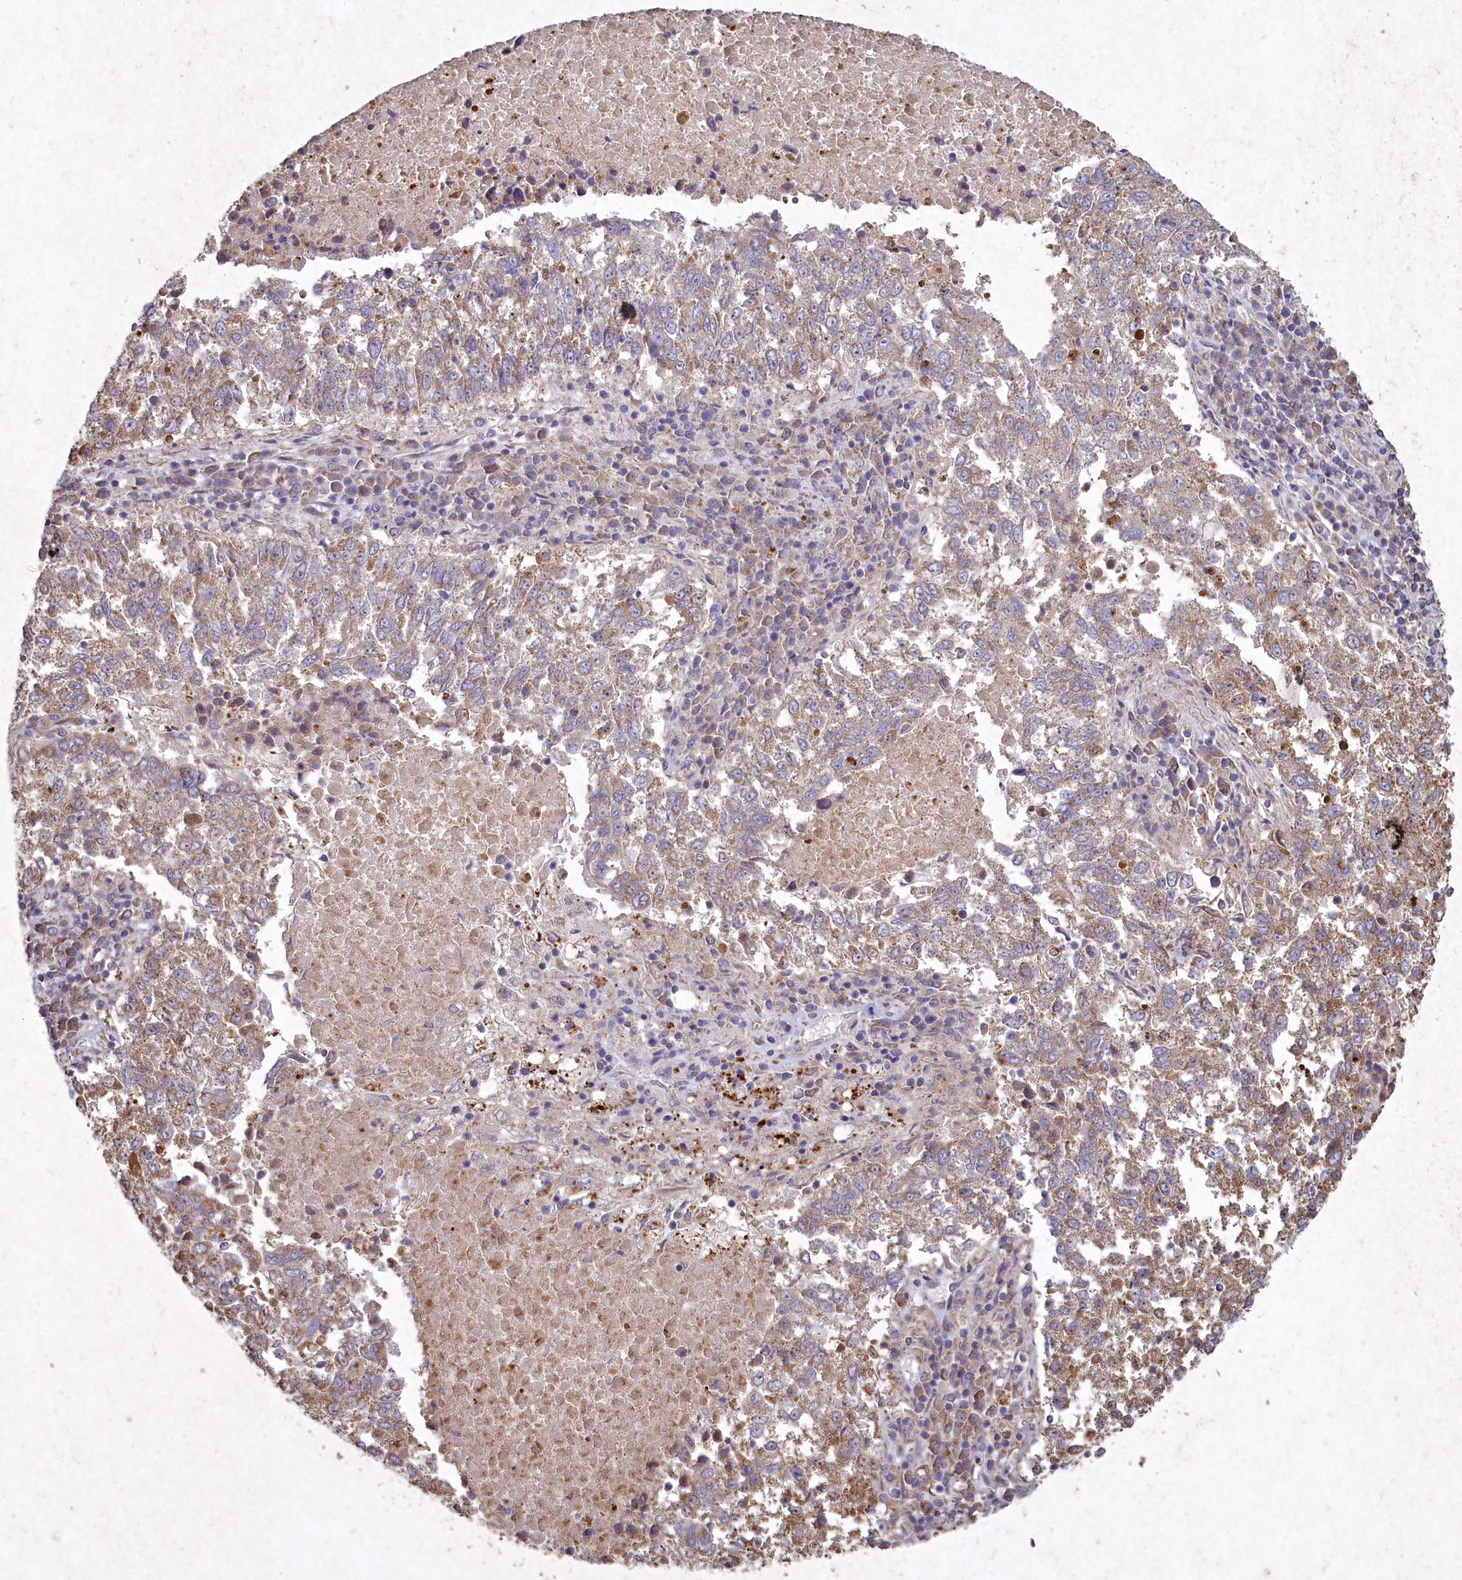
{"staining": {"intensity": "moderate", "quantity": "25%-75%", "location": "cytoplasmic/membranous"}, "tissue": "lung cancer", "cell_type": "Tumor cells", "image_type": "cancer", "snomed": [{"axis": "morphology", "description": "Squamous cell carcinoma, NOS"}, {"axis": "topography", "description": "Lung"}], "caption": "Human squamous cell carcinoma (lung) stained with a brown dye demonstrates moderate cytoplasmic/membranous positive staining in approximately 25%-75% of tumor cells.", "gene": "CIAO2B", "patient": {"sex": "male", "age": 73}}